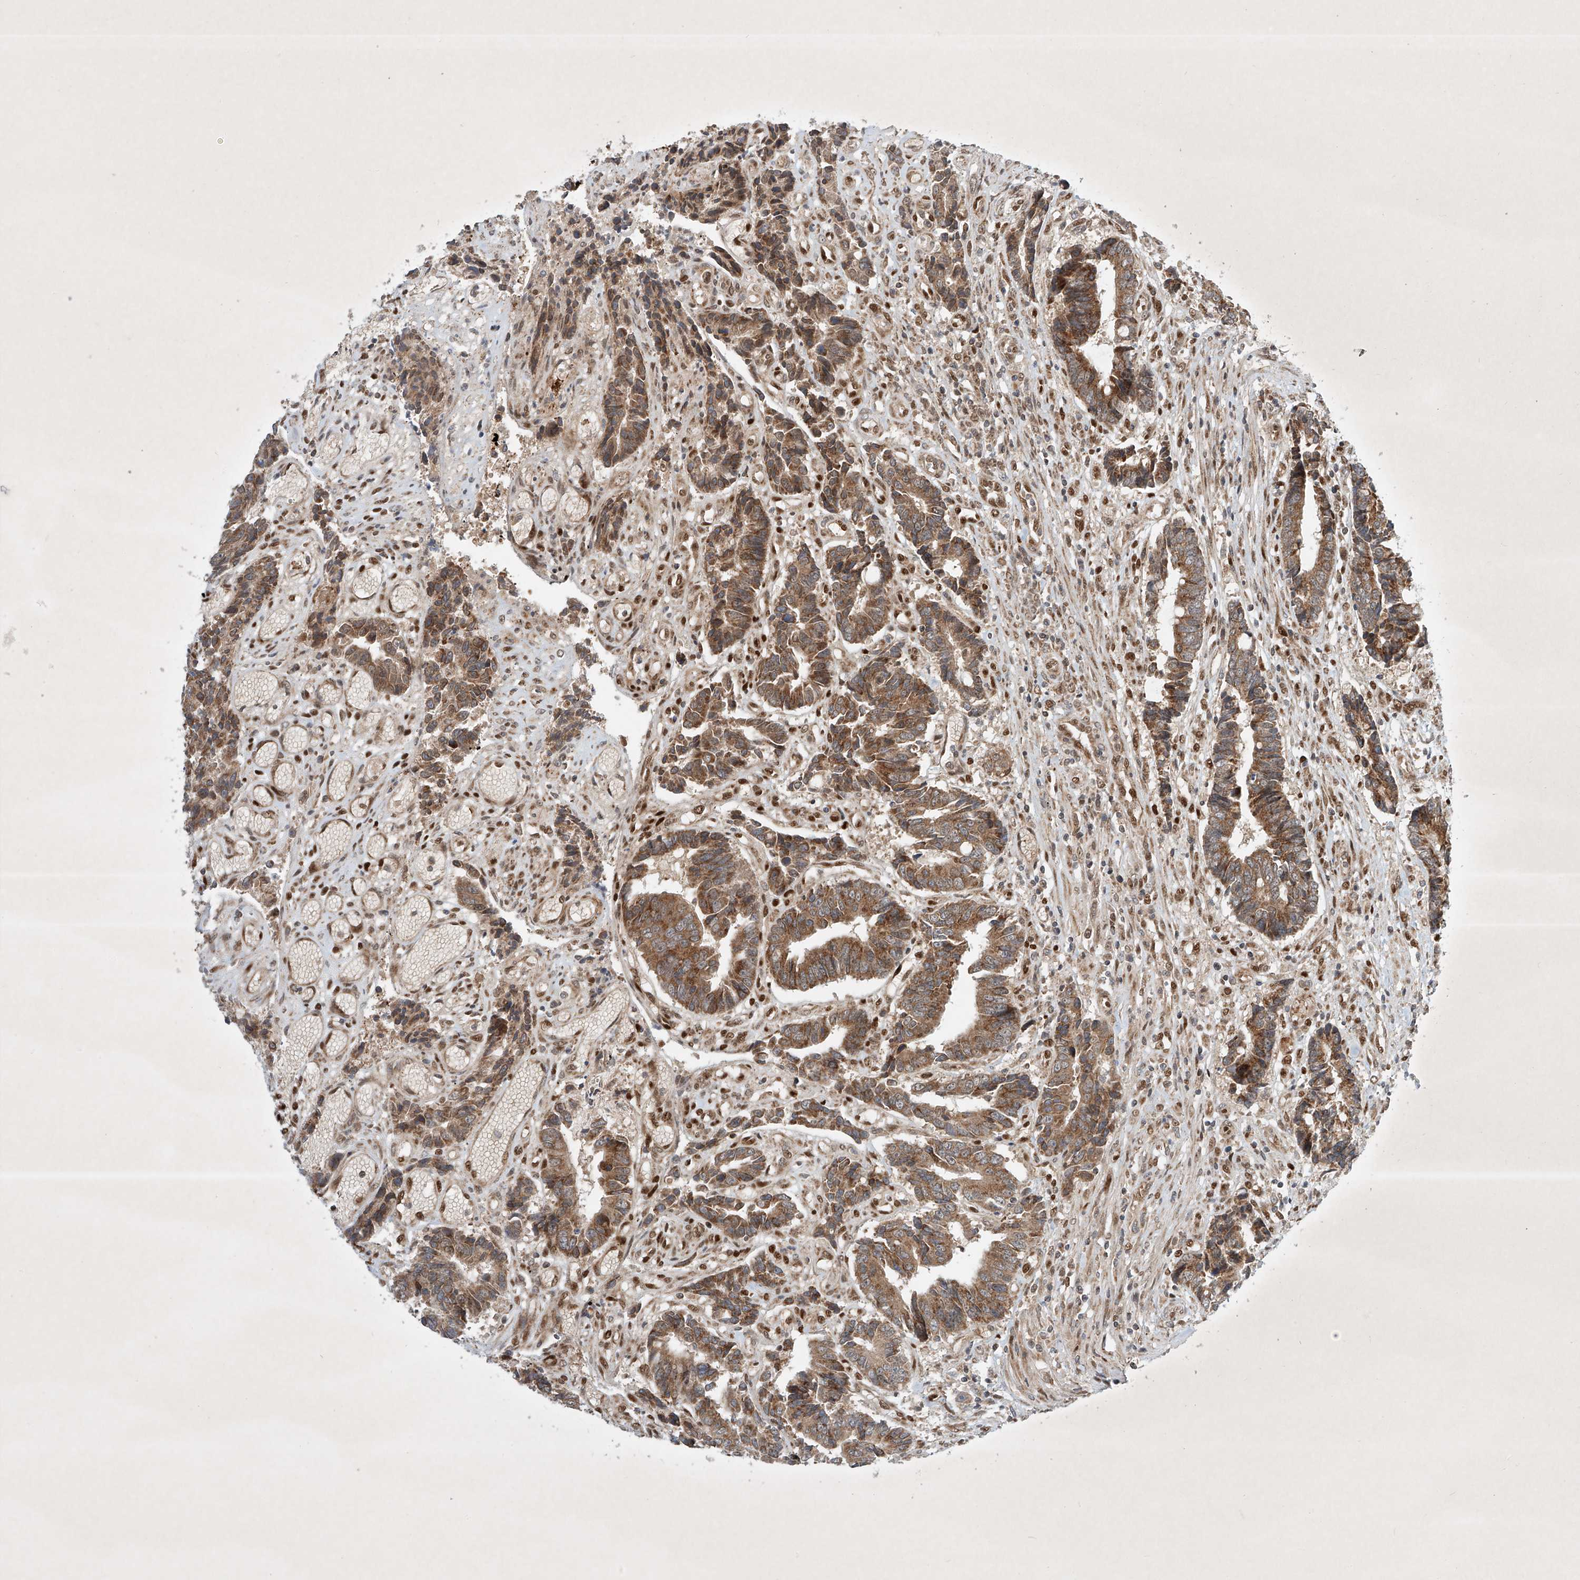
{"staining": {"intensity": "moderate", "quantity": ">75%", "location": "cytoplasmic/membranous"}, "tissue": "colorectal cancer", "cell_type": "Tumor cells", "image_type": "cancer", "snomed": [{"axis": "morphology", "description": "Adenocarcinoma, NOS"}, {"axis": "topography", "description": "Rectum"}], "caption": "This is an image of immunohistochemistry (IHC) staining of colorectal cancer (adenocarcinoma), which shows moderate expression in the cytoplasmic/membranous of tumor cells.", "gene": "EPG5", "patient": {"sex": "male", "age": 84}}